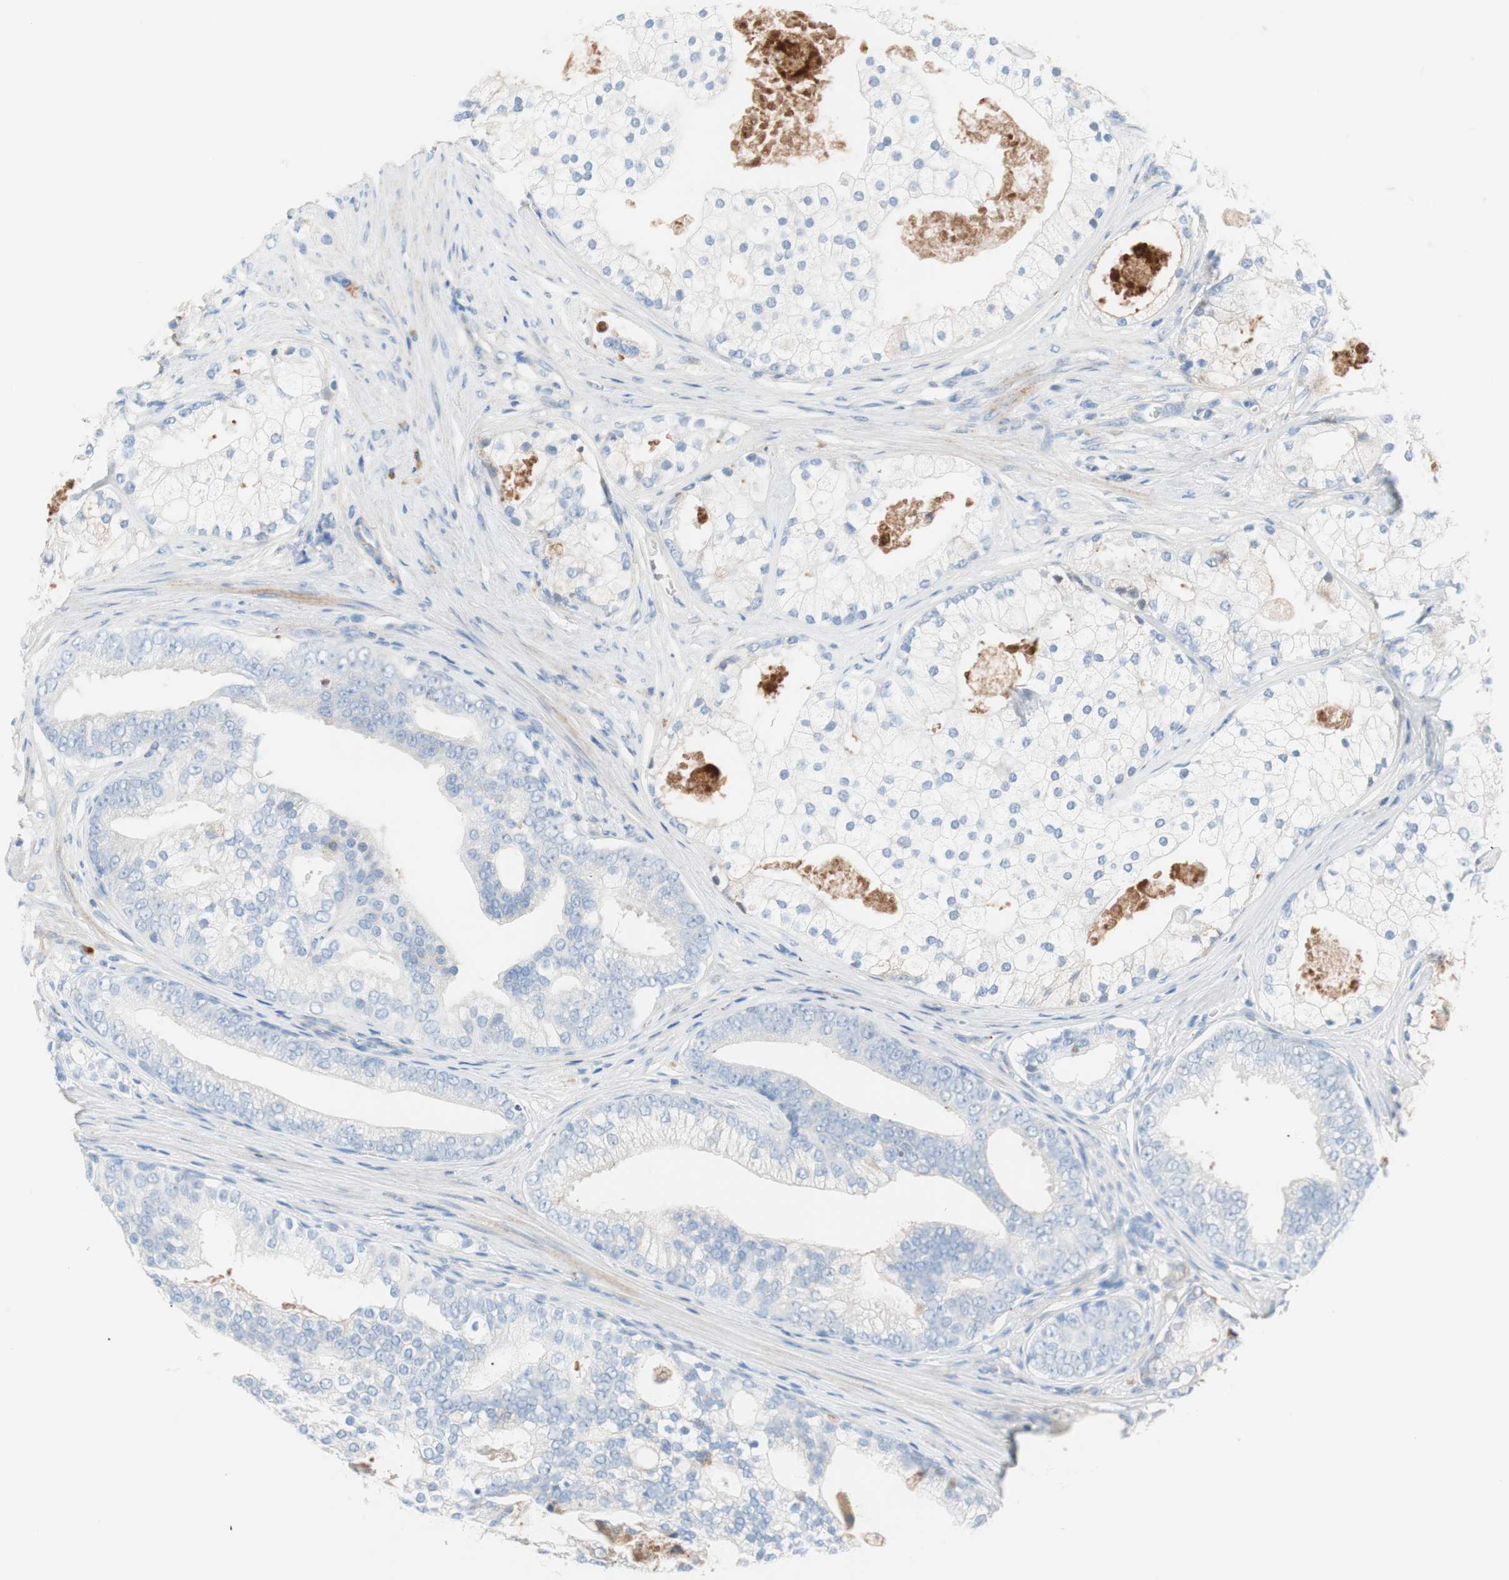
{"staining": {"intensity": "negative", "quantity": "none", "location": "none"}, "tissue": "prostate cancer", "cell_type": "Tumor cells", "image_type": "cancer", "snomed": [{"axis": "morphology", "description": "Adenocarcinoma, Low grade"}, {"axis": "topography", "description": "Prostate"}], "caption": "The histopathology image shows no staining of tumor cells in prostate cancer.", "gene": "RBP4", "patient": {"sex": "male", "age": 58}}